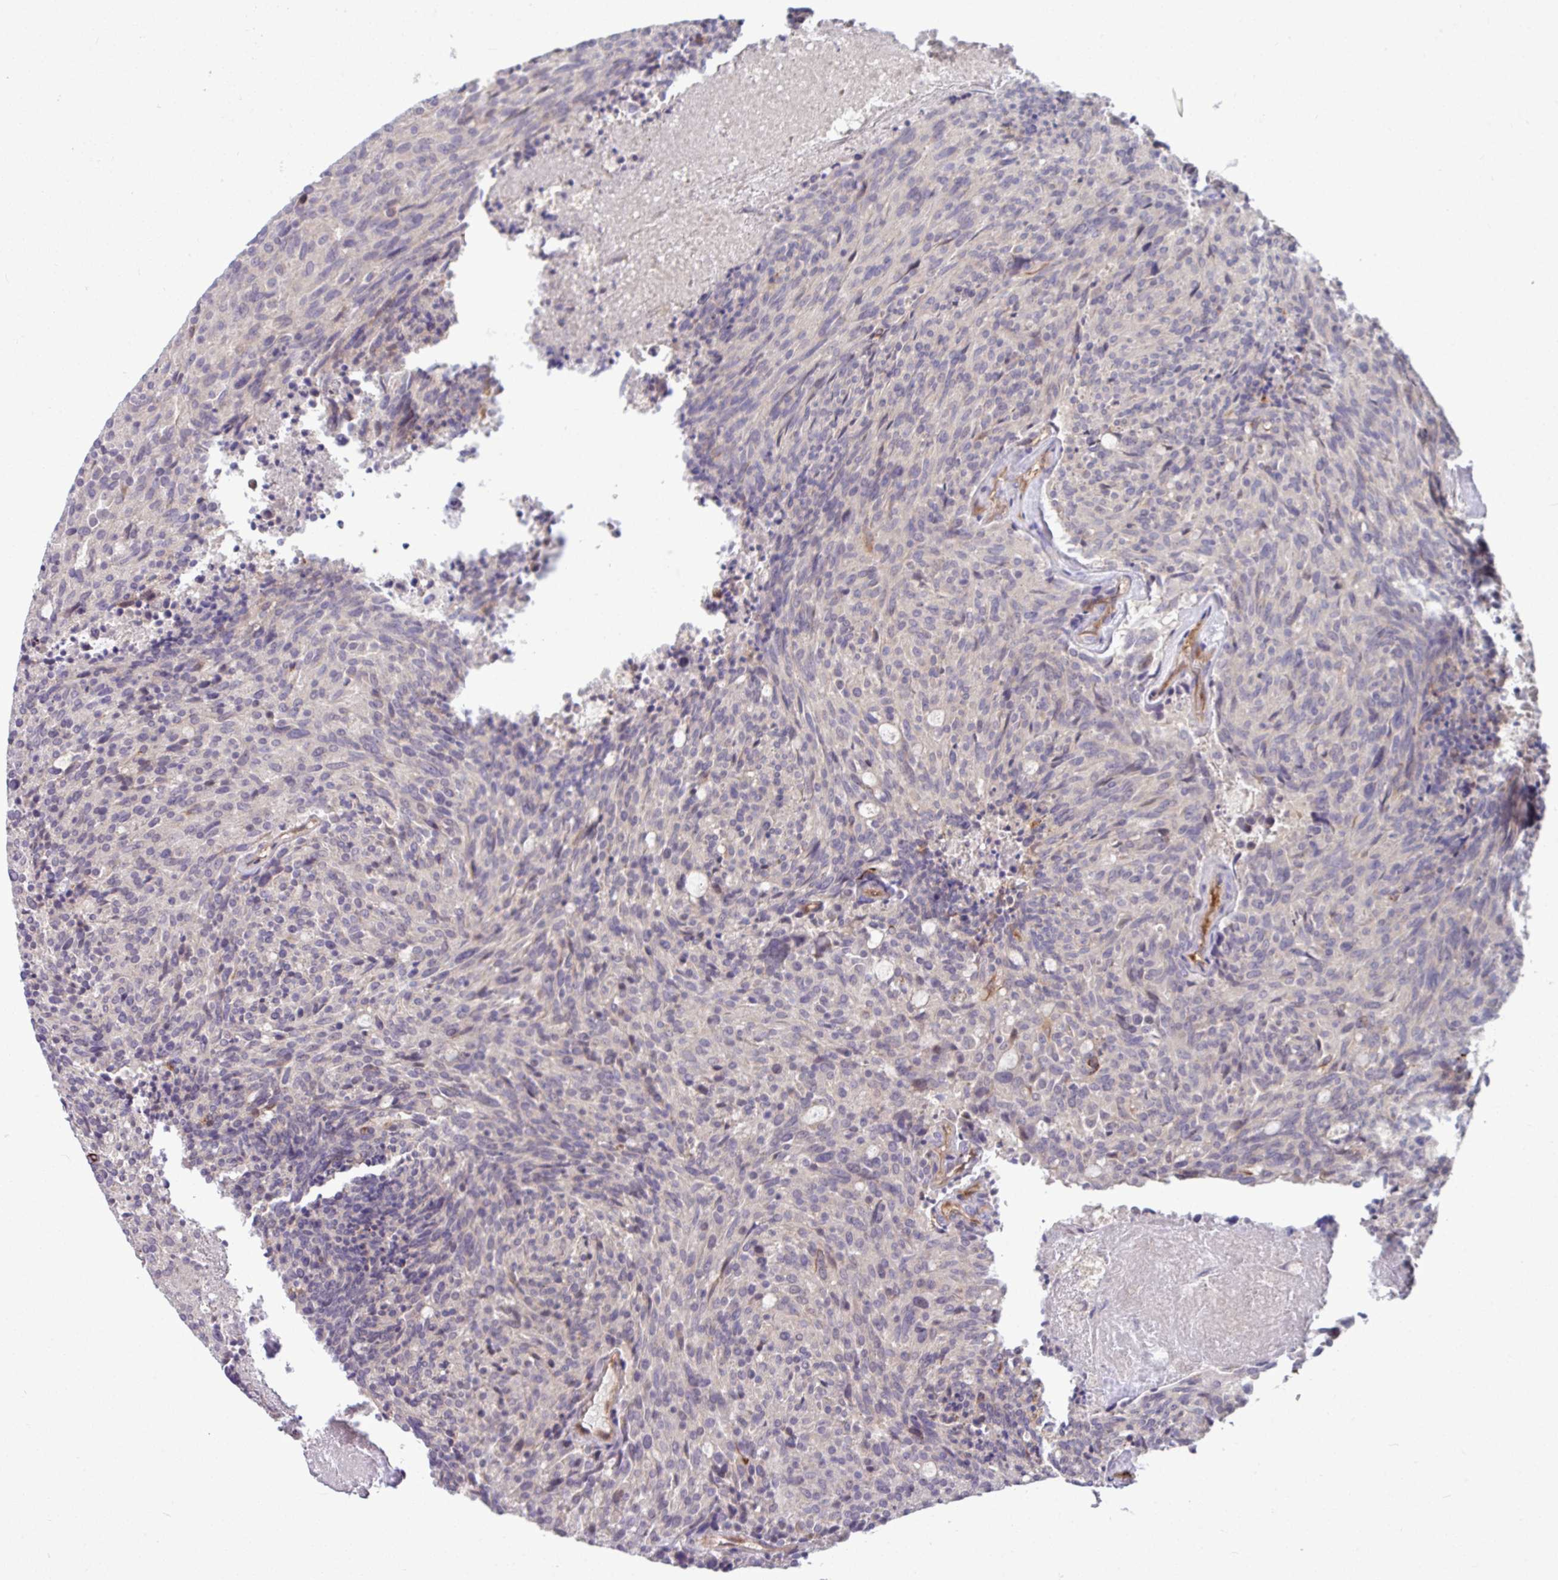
{"staining": {"intensity": "negative", "quantity": "none", "location": "none"}, "tissue": "carcinoid", "cell_type": "Tumor cells", "image_type": "cancer", "snomed": [{"axis": "morphology", "description": "Carcinoid, malignant, NOS"}, {"axis": "topography", "description": "Pancreas"}], "caption": "IHC micrograph of carcinoid (malignant) stained for a protein (brown), which exhibits no positivity in tumor cells.", "gene": "B4GALNT4", "patient": {"sex": "female", "age": 54}}